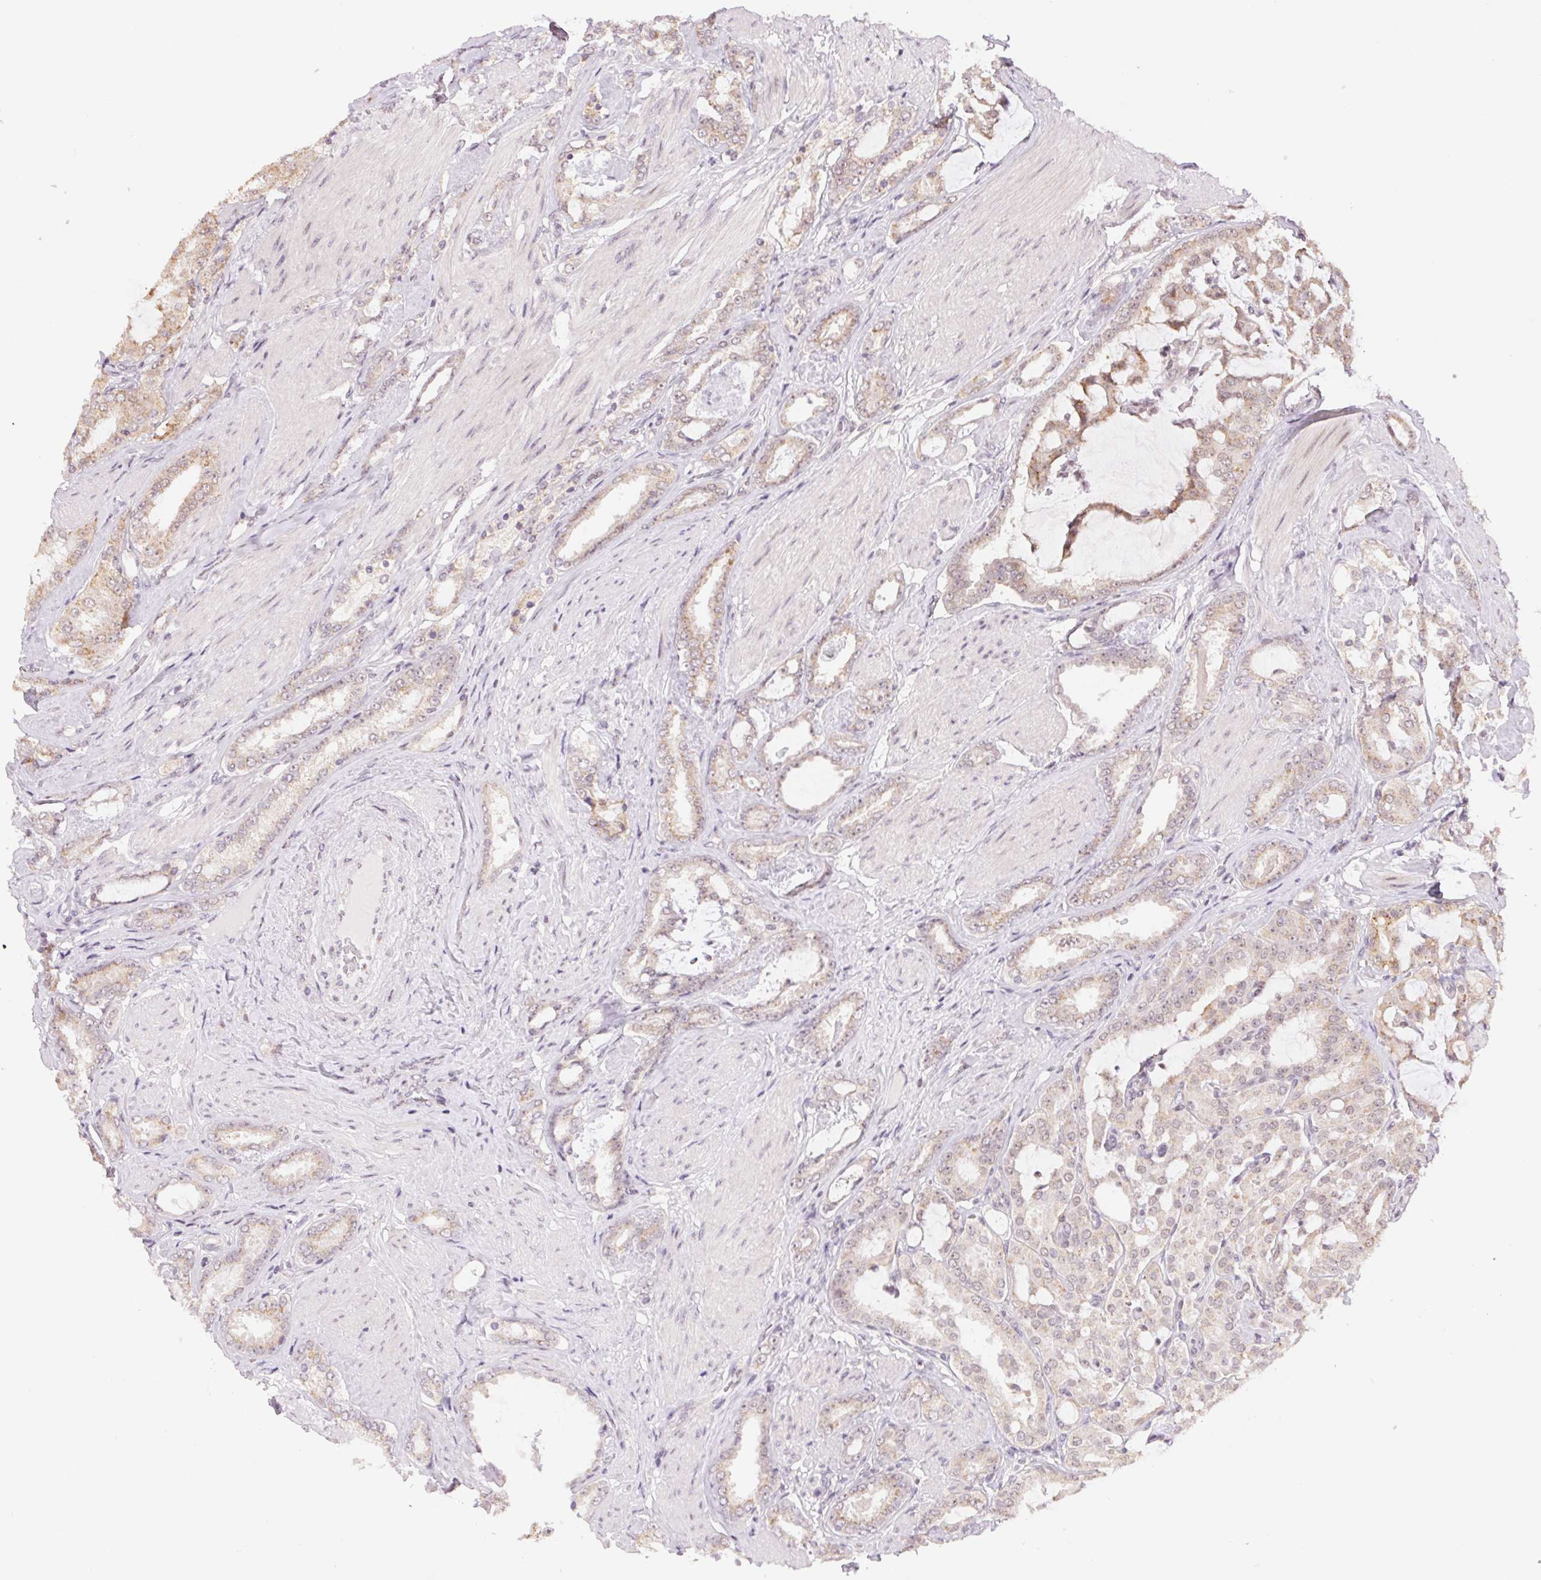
{"staining": {"intensity": "weak", "quantity": ">75%", "location": "cytoplasmic/membranous"}, "tissue": "prostate cancer", "cell_type": "Tumor cells", "image_type": "cancer", "snomed": [{"axis": "morphology", "description": "Adenocarcinoma, High grade"}, {"axis": "topography", "description": "Prostate"}], "caption": "Human adenocarcinoma (high-grade) (prostate) stained with a protein marker exhibits weak staining in tumor cells.", "gene": "GRHL3", "patient": {"sex": "male", "age": 63}}